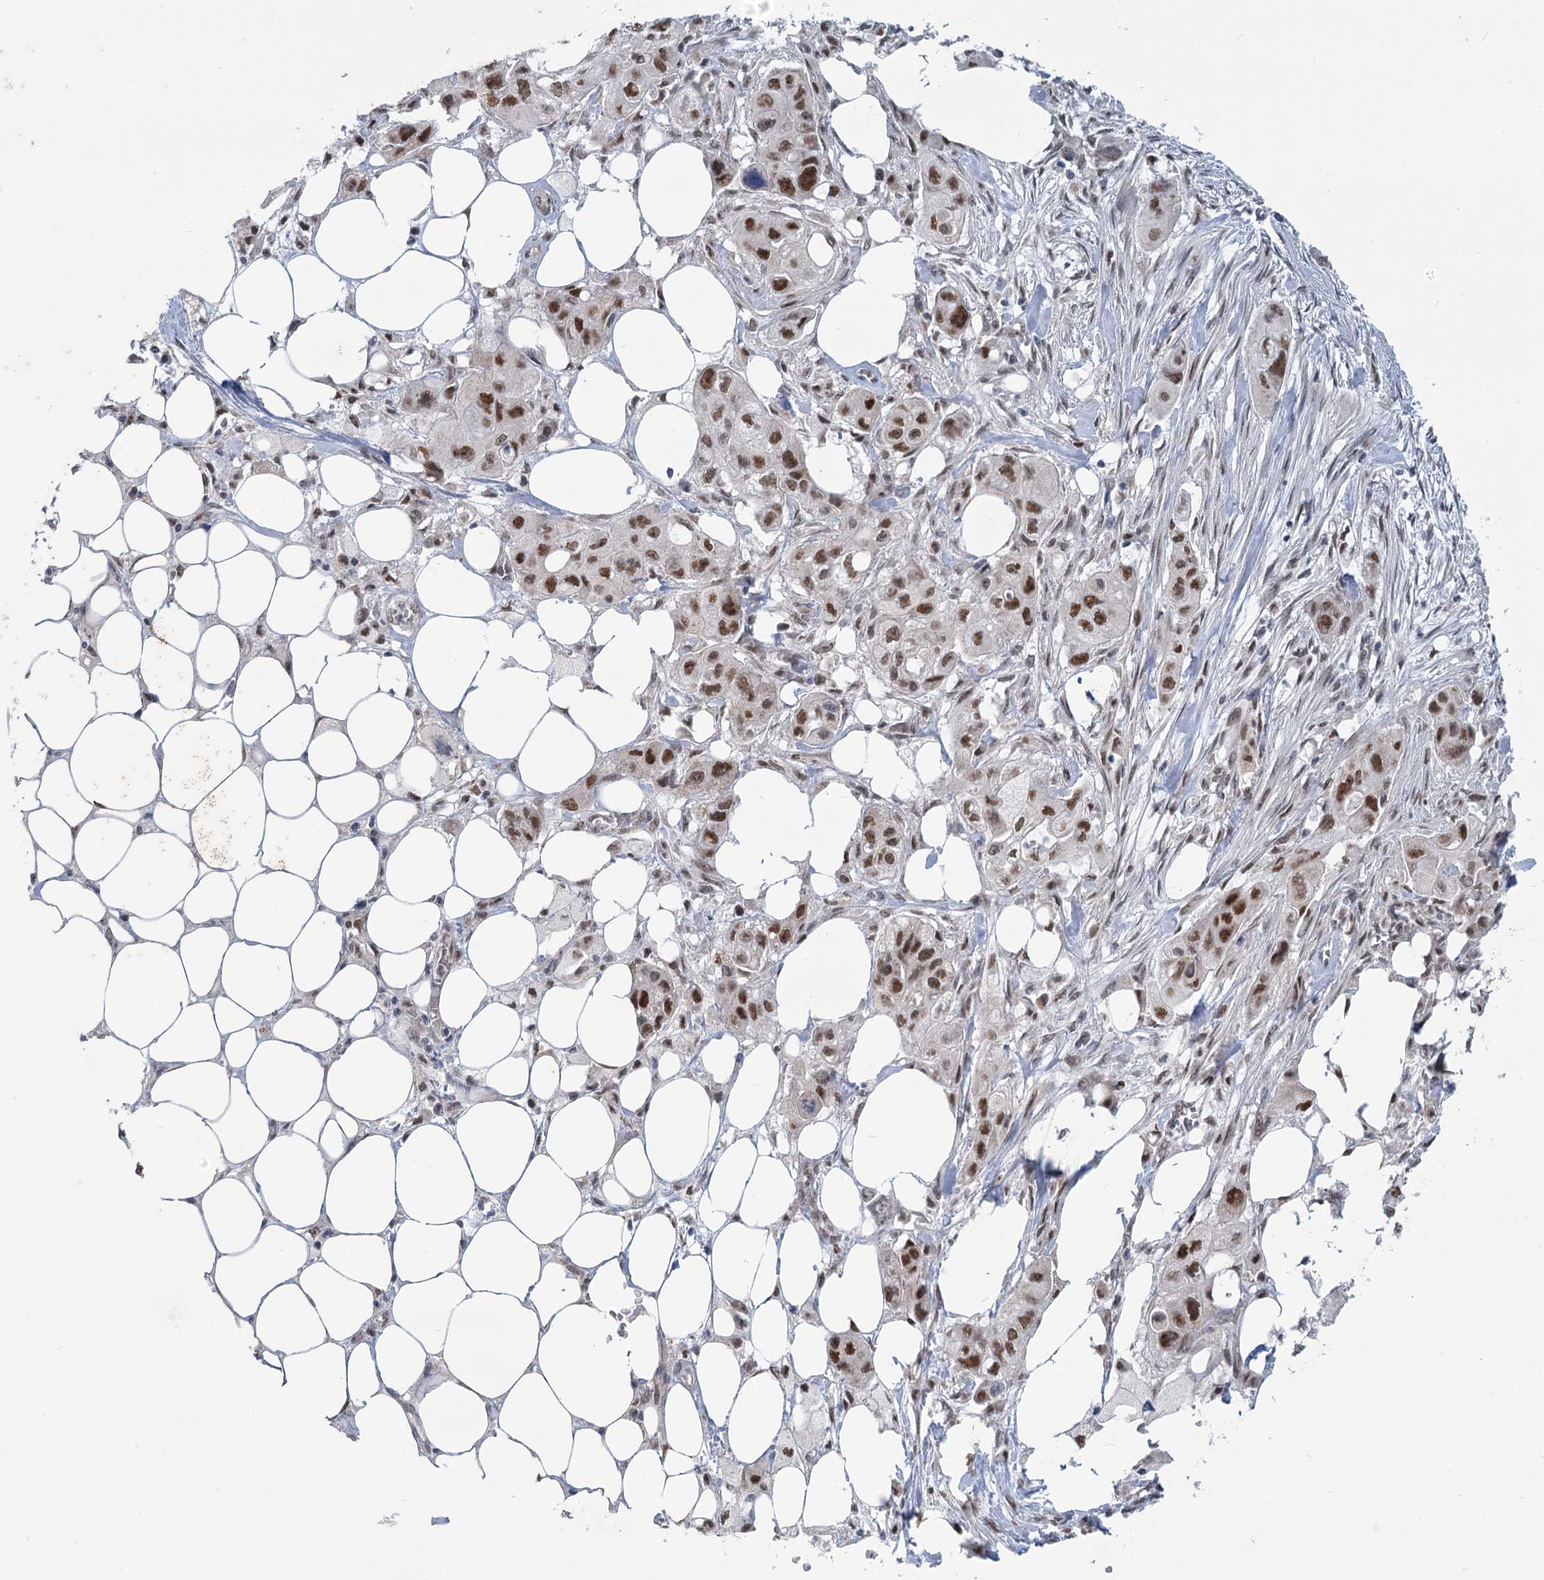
{"staining": {"intensity": "moderate", "quantity": ">75%", "location": "nuclear"}, "tissue": "pancreatic cancer", "cell_type": "Tumor cells", "image_type": "cancer", "snomed": [{"axis": "morphology", "description": "Adenocarcinoma, NOS"}, {"axis": "topography", "description": "Pancreas"}], "caption": "Adenocarcinoma (pancreatic) stained with immunohistochemistry shows moderate nuclear staining in about >75% of tumor cells.", "gene": "MTG1", "patient": {"sex": "male", "age": 75}}